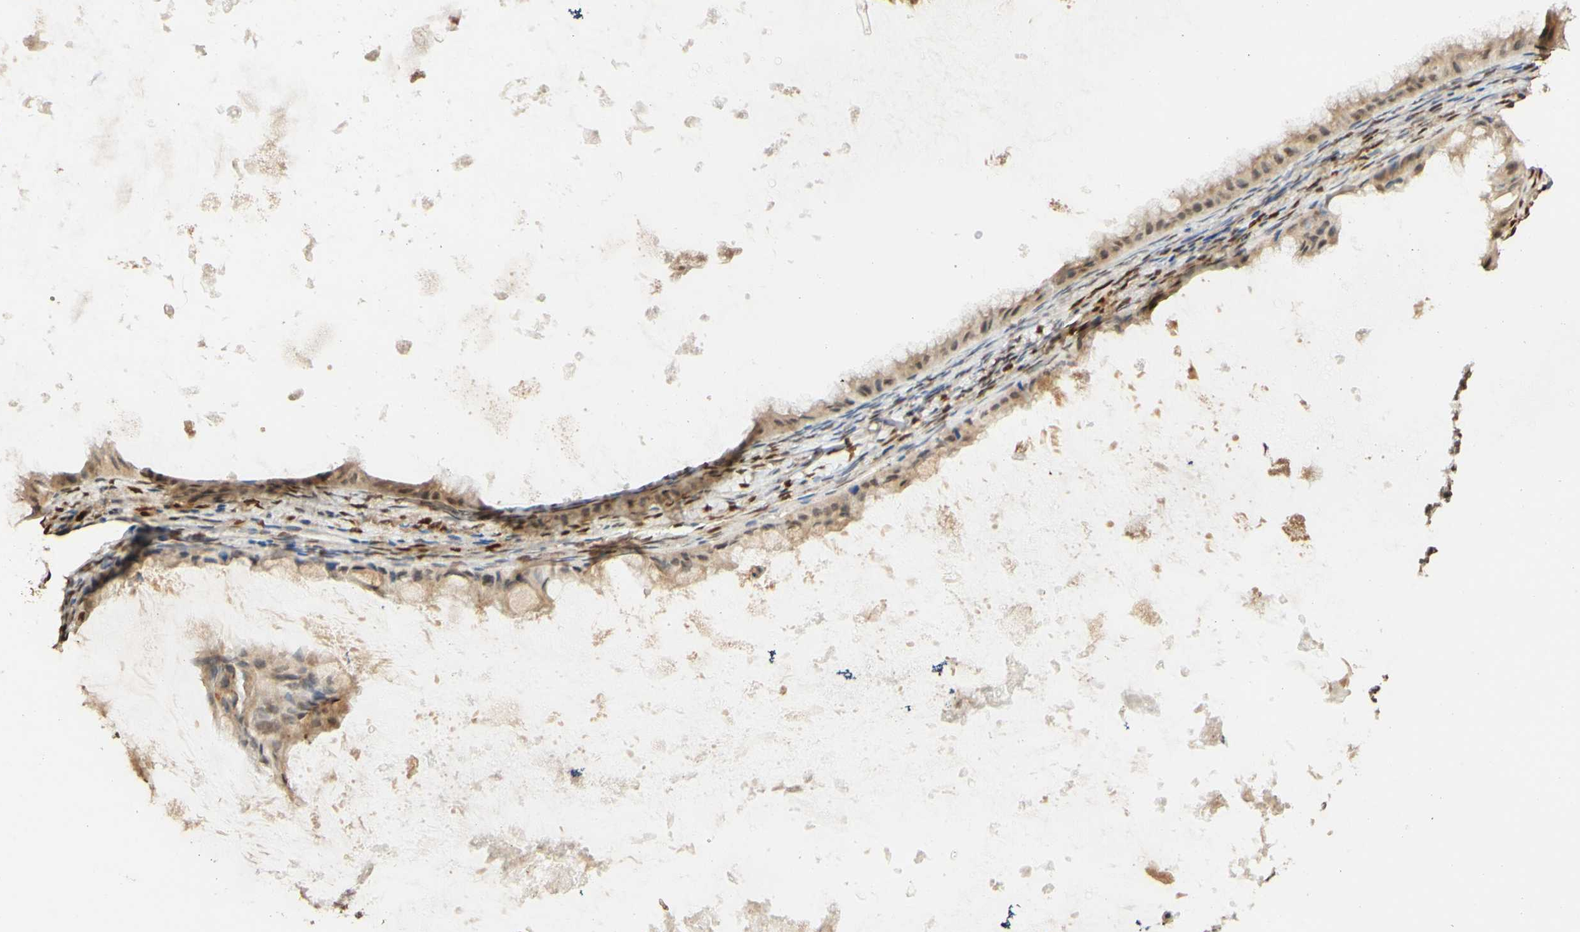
{"staining": {"intensity": "weak", "quantity": ">75%", "location": "cytoplasmic/membranous"}, "tissue": "ovarian cancer", "cell_type": "Tumor cells", "image_type": "cancer", "snomed": [{"axis": "morphology", "description": "Cystadenocarcinoma, mucinous, NOS"}, {"axis": "topography", "description": "Ovary"}], "caption": "A brown stain highlights weak cytoplasmic/membranous positivity of a protein in human ovarian cancer (mucinous cystadenocarcinoma) tumor cells.", "gene": "MAP3K4", "patient": {"sex": "female", "age": 61}}